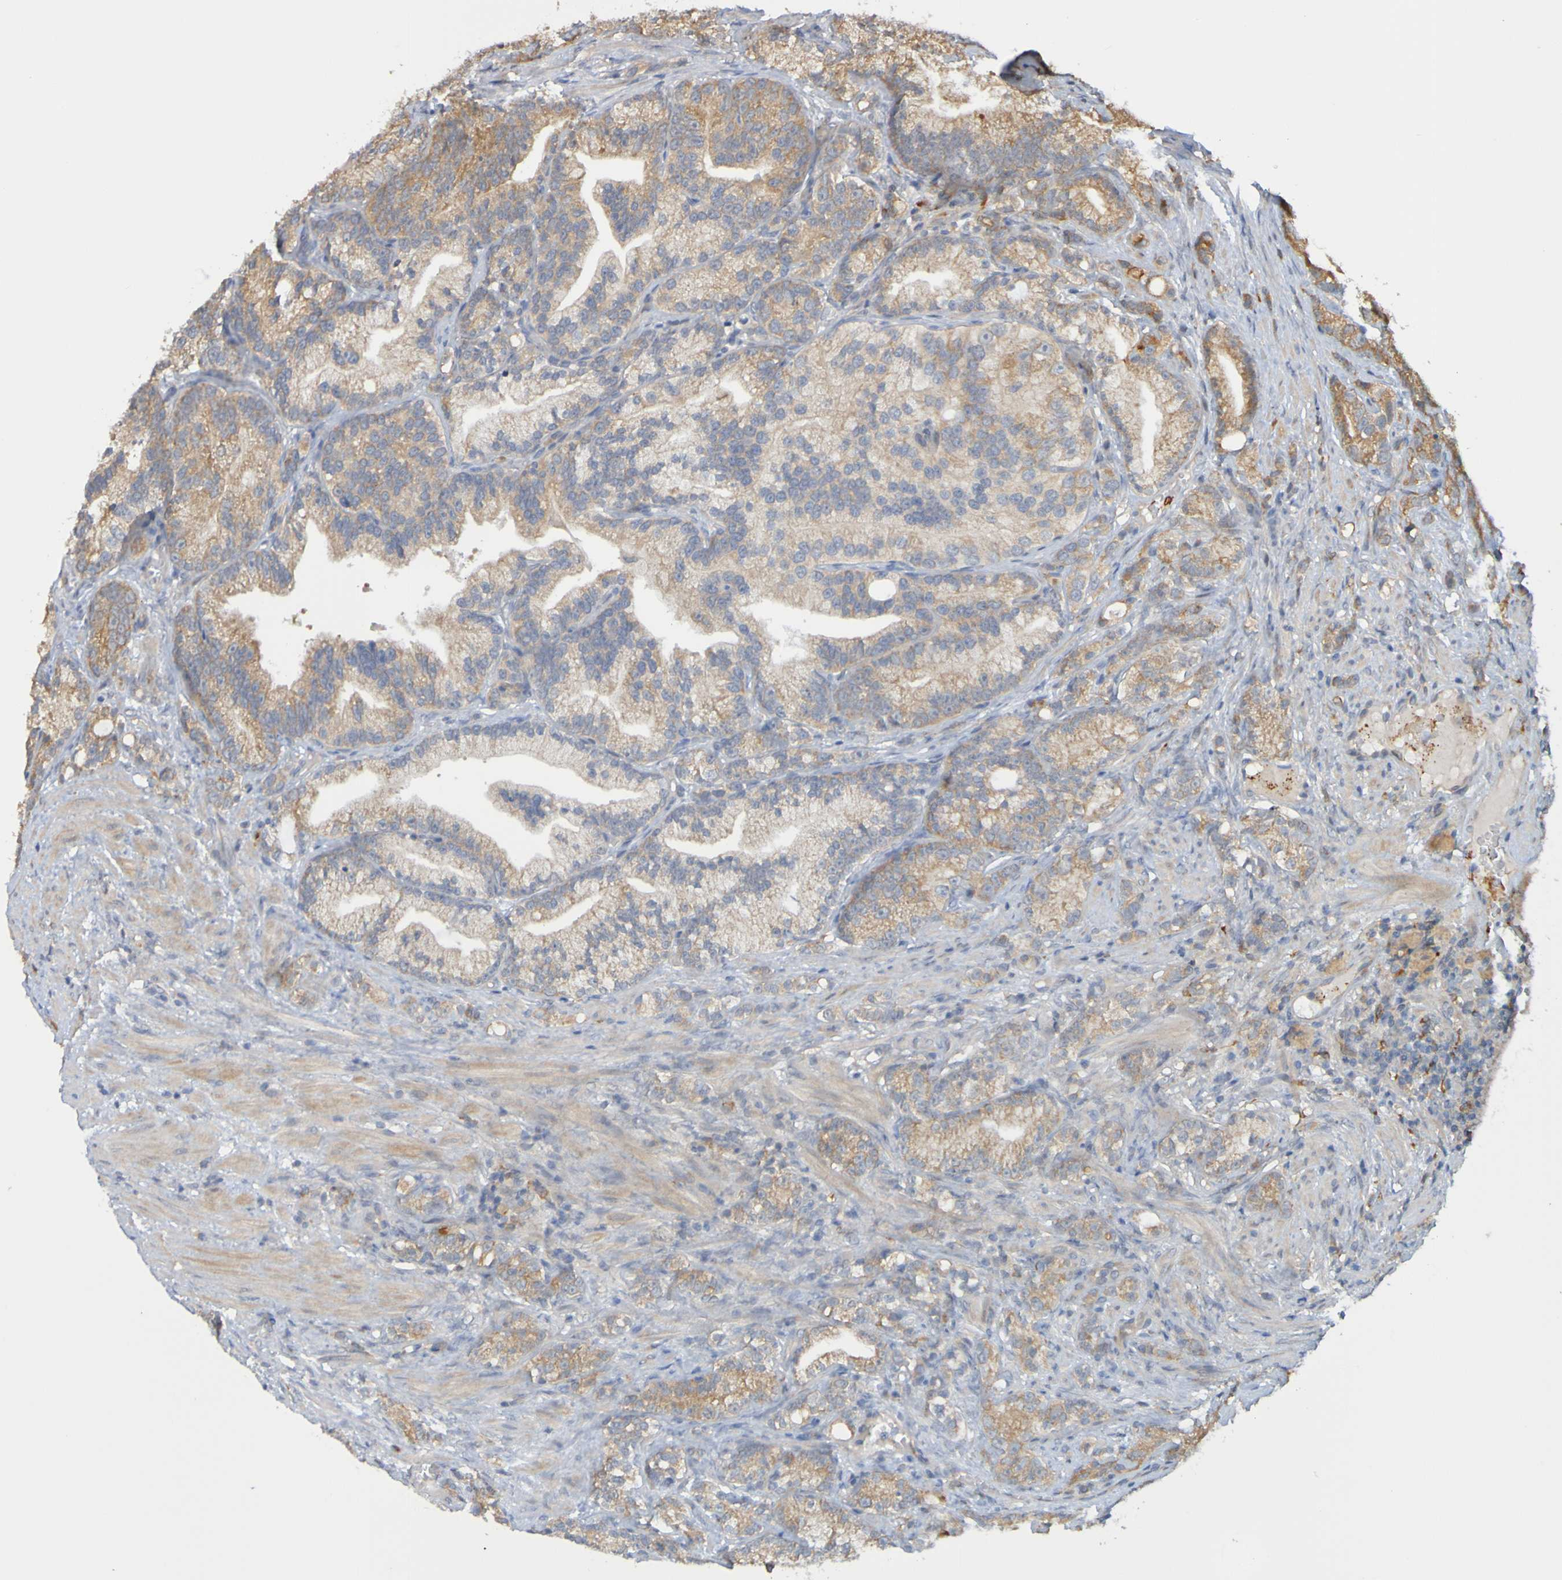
{"staining": {"intensity": "moderate", "quantity": ">75%", "location": "cytoplasmic/membranous"}, "tissue": "prostate cancer", "cell_type": "Tumor cells", "image_type": "cancer", "snomed": [{"axis": "morphology", "description": "Adenocarcinoma, Low grade"}, {"axis": "topography", "description": "Prostate"}], "caption": "Brown immunohistochemical staining in prostate cancer (low-grade adenocarcinoma) exhibits moderate cytoplasmic/membranous positivity in about >75% of tumor cells. (DAB (3,3'-diaminobenzidine) = brown stain, brightfield microscopy at high magnification).", "gene": "NAV2", "patient": {"sex": "male", "age": 89}}